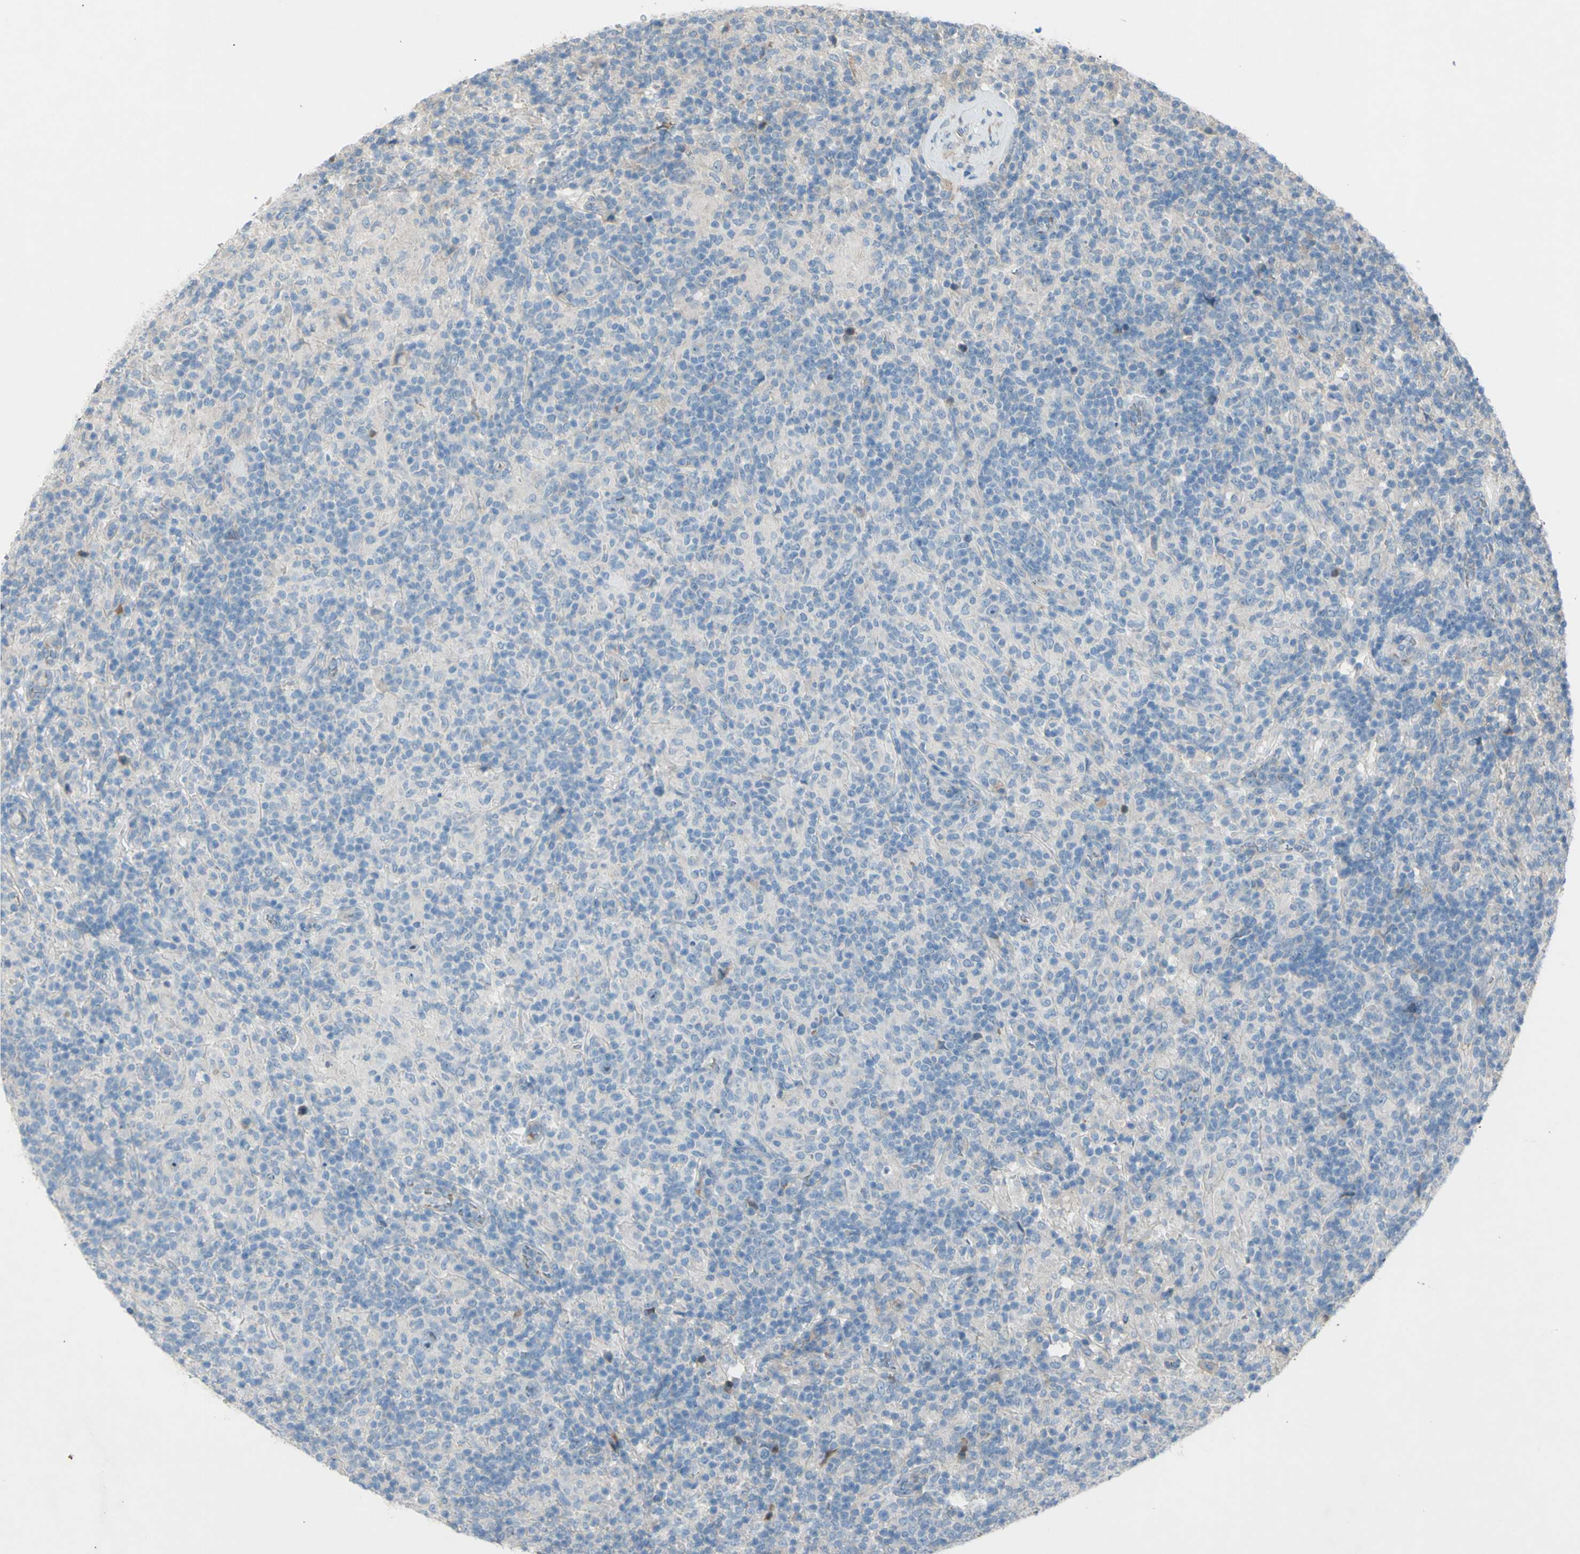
{"staining": {"intensity": "negative", "quantity": "none", "location": "none"}, "tissue": "lymphoma", "cell_type": "Tumor cells", "image_type": "cancer", "snomed": [{"axis": "morphology", "description": "Hodgkin's disease, NOS"}, {"axis": "topography", "description": "Lymph node"}], "caption": "Immunohistochemical staining of human lymphoma demonstrates no significant positivity in tumor cells.", "gene": "ATRN", "patient": {"sex": "male", "age": 70}}